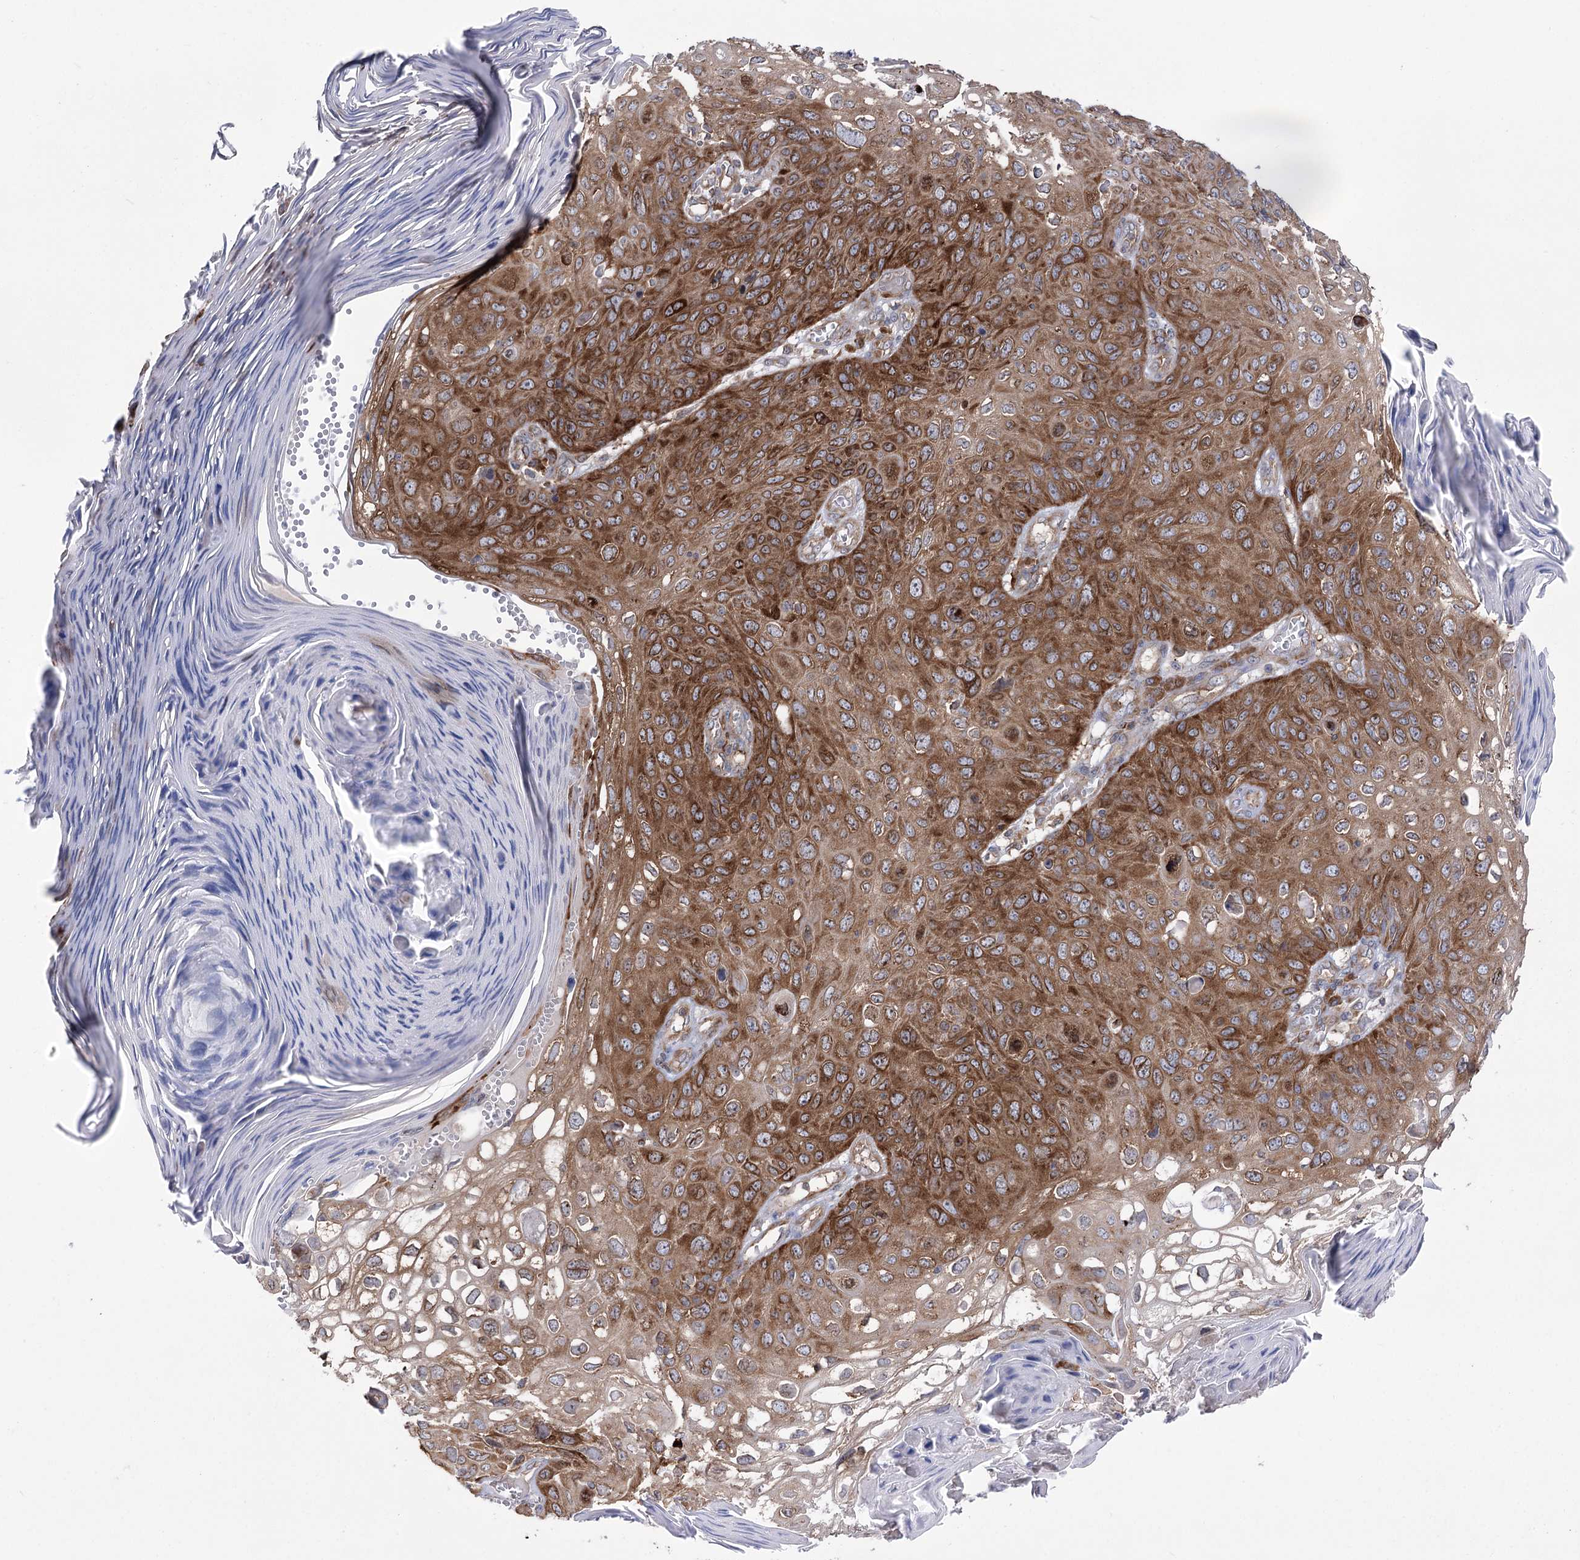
{"staining": {"intensity": "moderate", "quantity": ">75%", "location": "cytoplasmic/membranous"}, "tissue": "skin cancer", "cell_type": "Tumor cells", "image_type": "cancer", "snomed": [{"axis": "morphology", "description": "Squamous cell carcinoma, NOS"}, {"axis": "topography", "description": "Skin"}], "caption": "Protein expression analysis of human squamous cell carcinoma (skin) reveals moderate cytoplasmic/membranous staining in approximately >75% of tumor cells. The staining was performed using DAB (3,3'-diaminobenzidine), with brown indicating positive protein expression. Nuclei are stained blue with hematoxylin.", "gene": "ZNF622", "patient": {"sex": "female", "age": 90}}